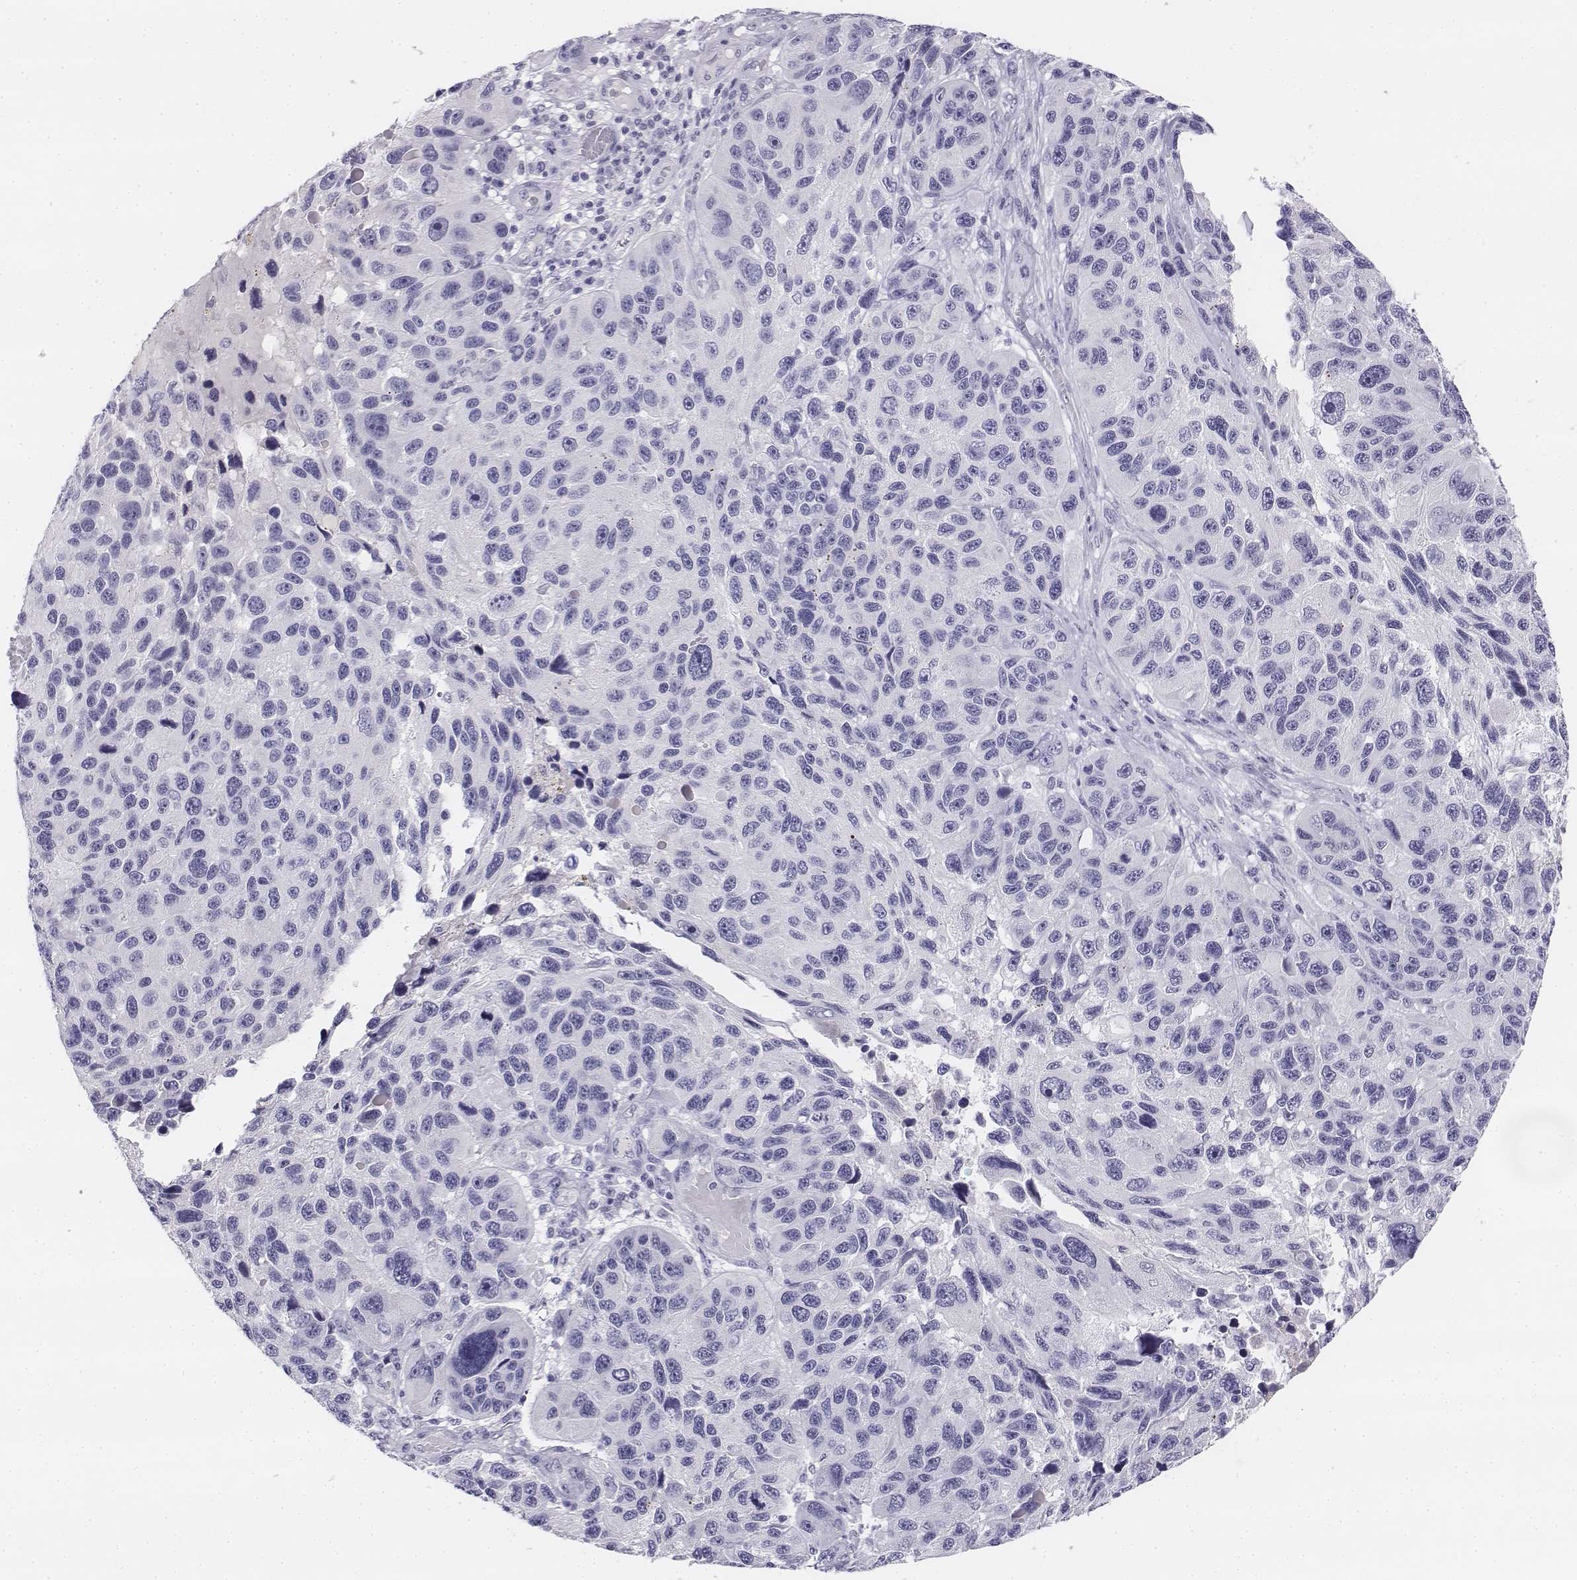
{"staining": {"intensity": "negative", "quantity": "none", "location": "none"}, "tissue": "melanoma", "cell_type": "Tumor cells", "image_type": "cancer", "snomed": [{"axis": "morphology", "description": "Malignant melanoma, NOS"}, {"axis": "topography", "description": "Skin"}], "caption": "High magnification brightfield microscopy of melanoma stained with DAB (brown) and counterstained with hematoxylin (blue): tumor cells show no significant expression. The staining is performed using DAB (3,3'-diaminobenzidine) brown chromogen with nuclei counter-stained in using hematoxylin.", "gene": "UCN2", "patient": {"sex": "male", "age": 53}}